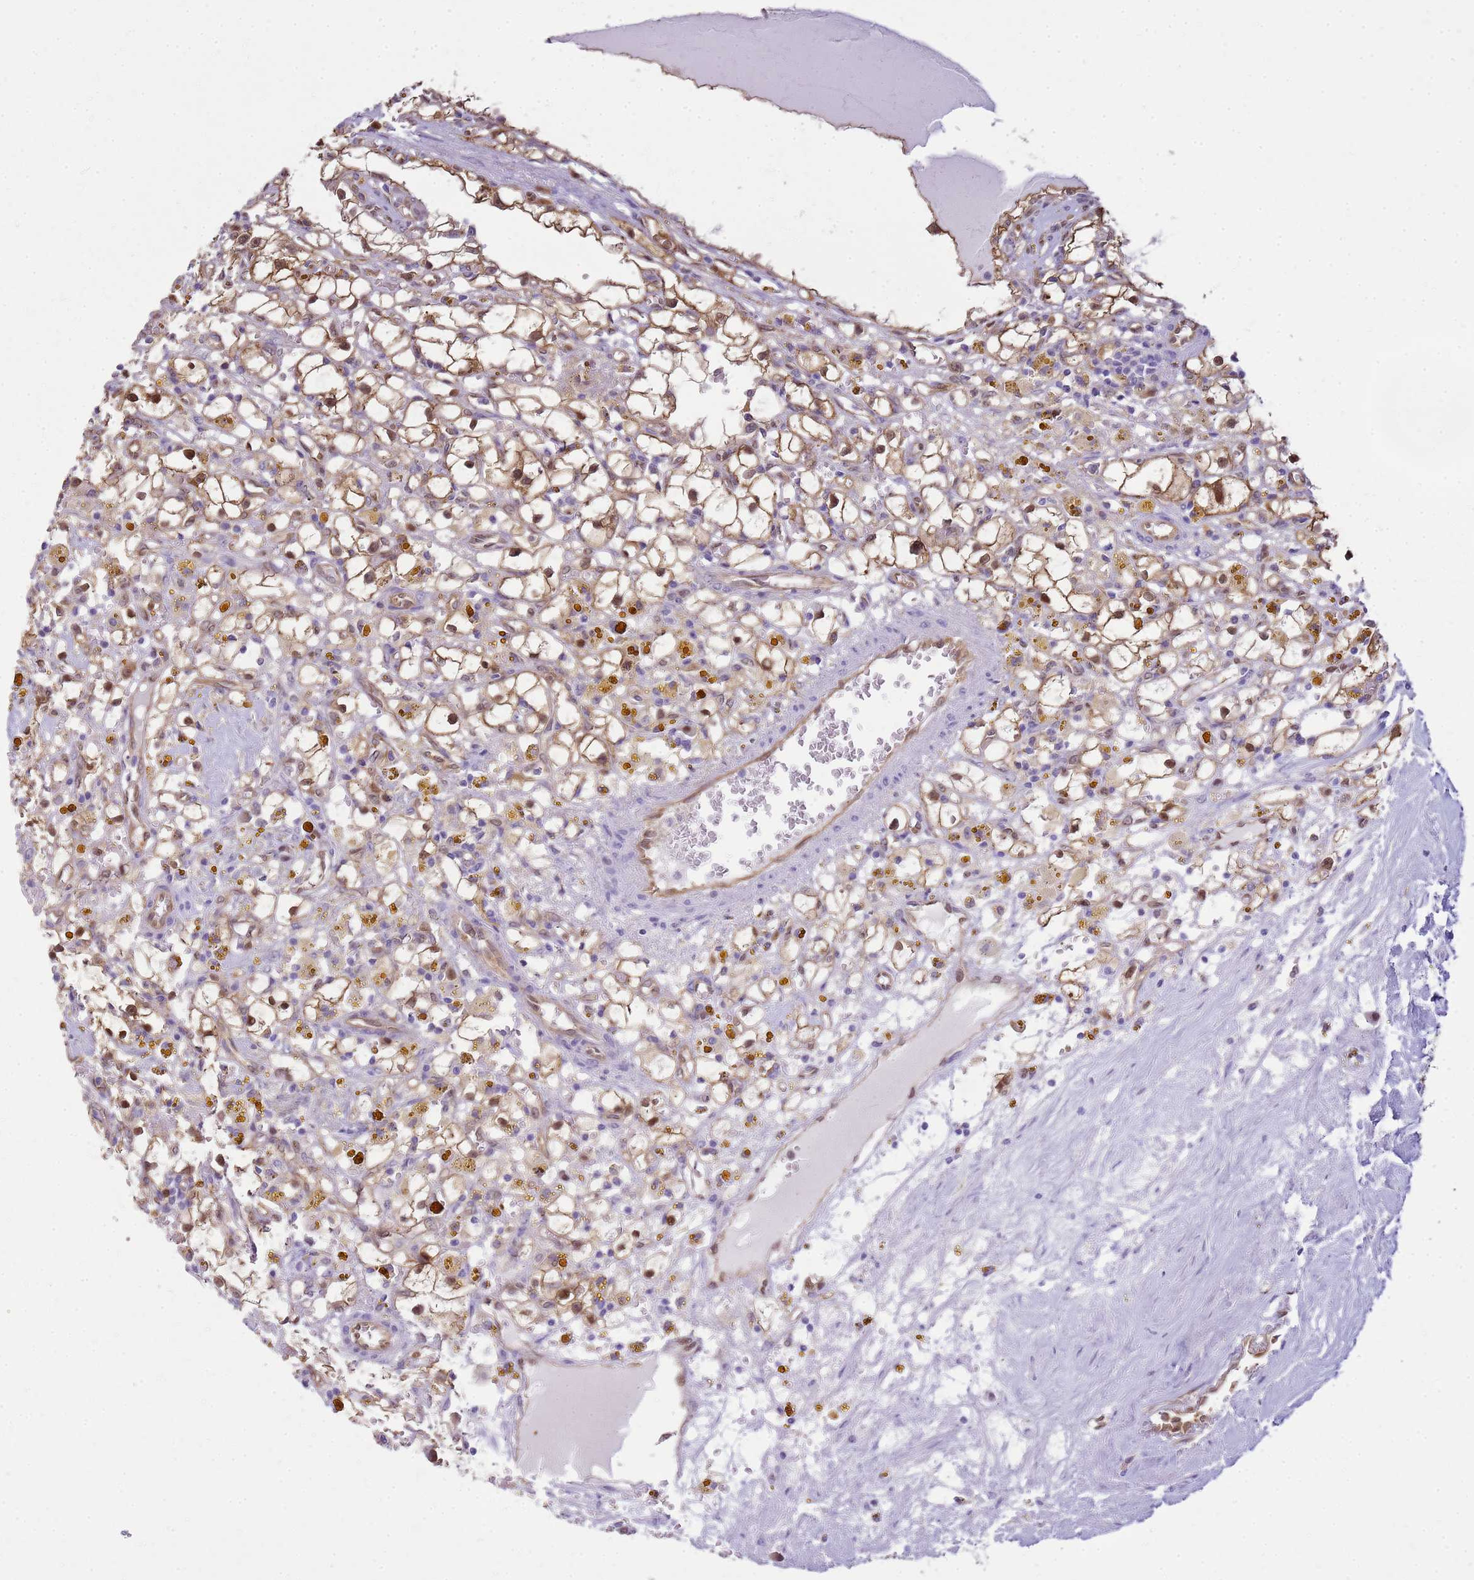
{"staining": {"intensity": "moderate", "quantity": ">75%", "location": "cytoplasmic/membranous,nuclear"}, "tissue": "renal cancer", "cell_type": "Tumor cells", "image_type": "cancer", "snomed": [{"axis": "morphology", "description": "Adenocarcinoma, NOS"}, {"axis": "topography", "description": "Kidney"}], "caption": "Immunohistochemical staining of renal adenocarcinoma displays medium levels of moderate cytoplasmic/membranous and nuclear expression in approximately >75% of tumor cells. (DAB = brown stain, brightfield microscopy at high magnification).", "gene": "YWHAE", "patient": {"sex": "male", "age": 56}}